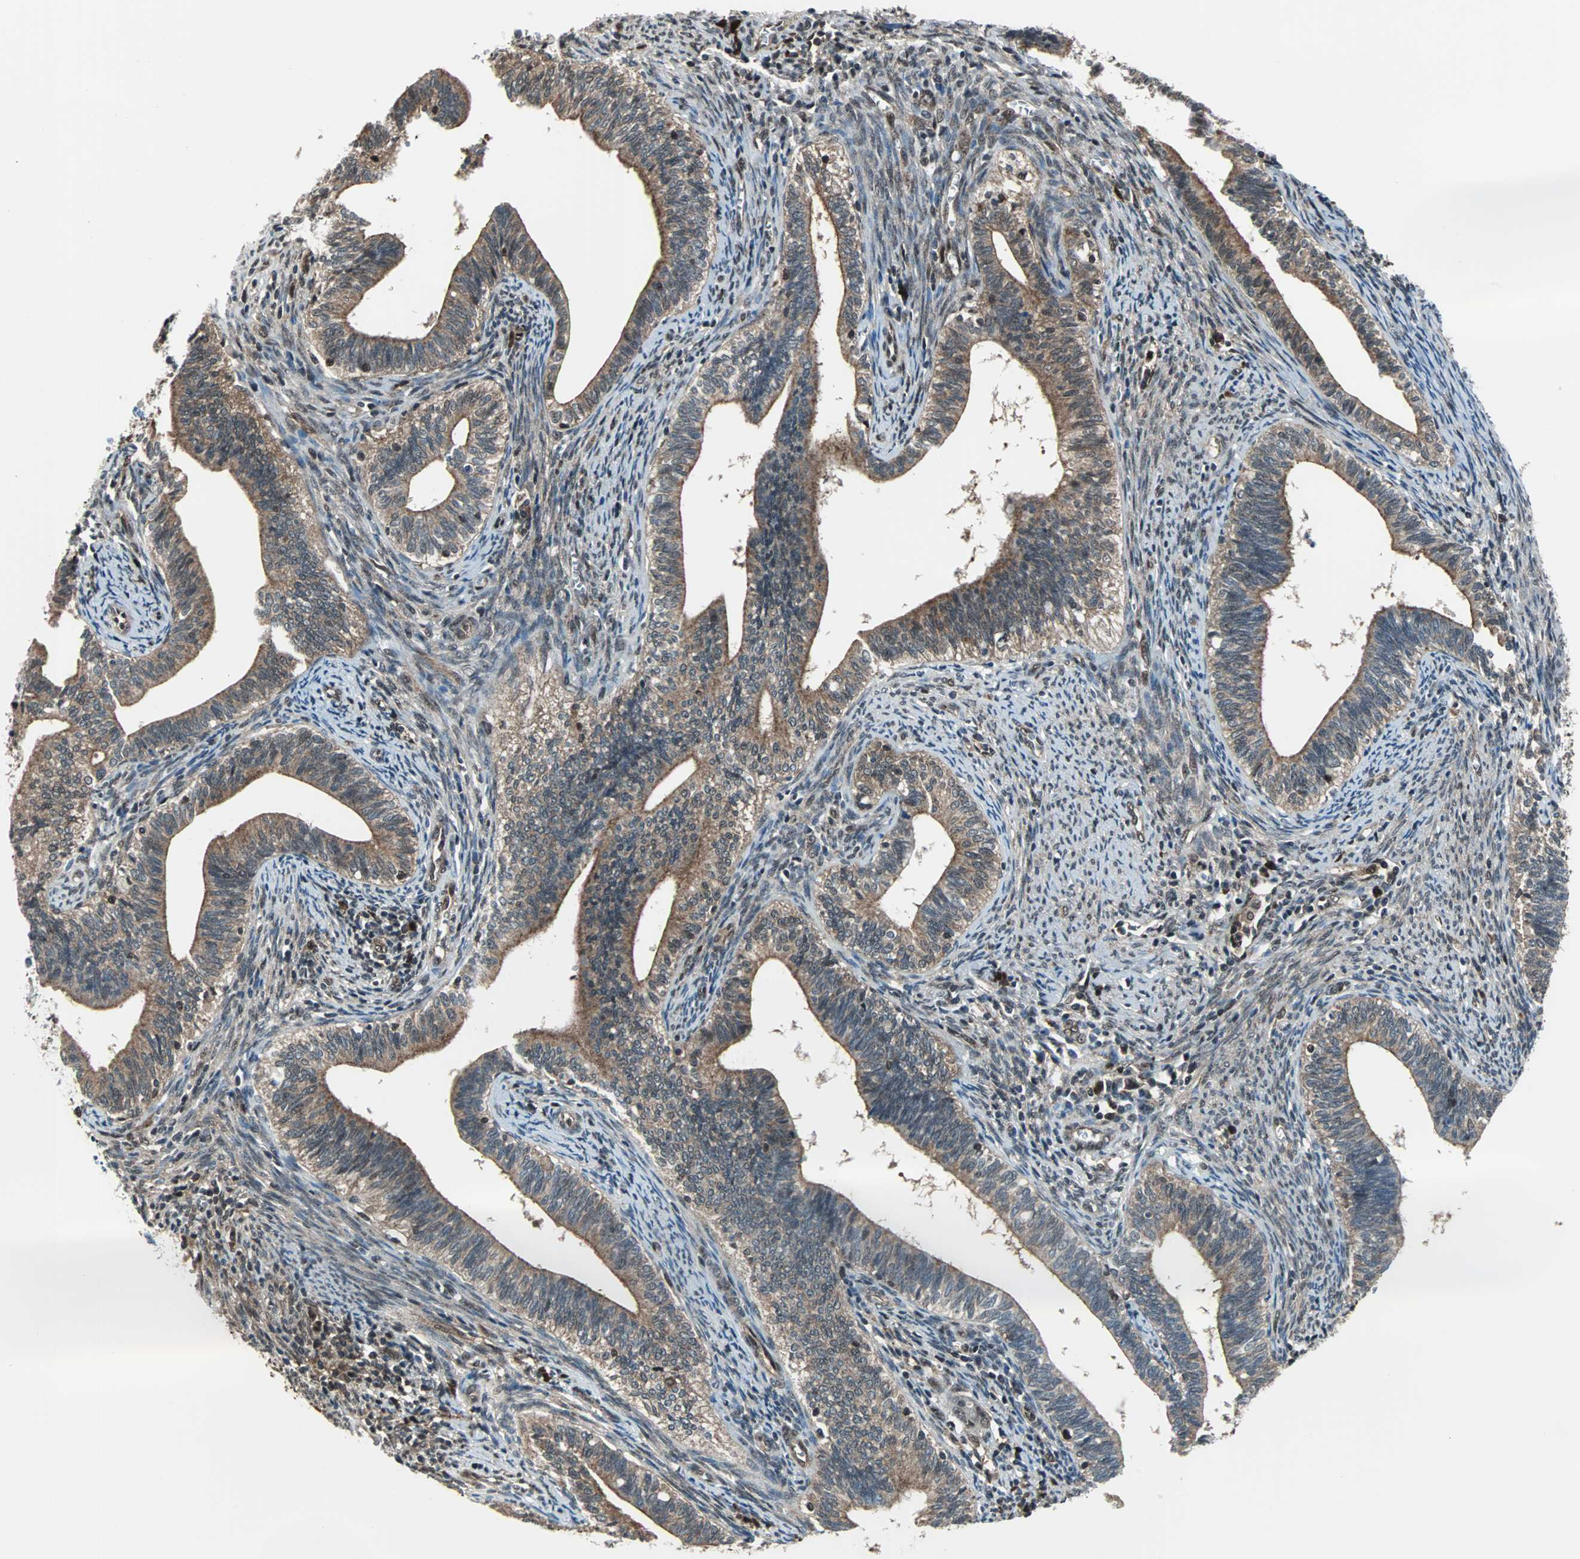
{"staining": {"intensity": "moderate", "quantity": ">75%", "location": "cytoplasmic/membranous"}, "tissue": "cervical cancer", "cell_type": "Tumor cells", "image_type": "cancer", "snomed": [{"axis": "morphology", "description": "Adenocarcinoma, NOS"}, {"axis": "topography", "description": "Cervix"}], "caption": "DAB (3,3'-diaminobenzidine) immunohistochemical staining of cervical cancer reveals moderate cytoplasmic/membranous protein positivity in about >75% of tumor cells.", "gene": "VCP", "patient": {"sex": "female", "age": 44}}